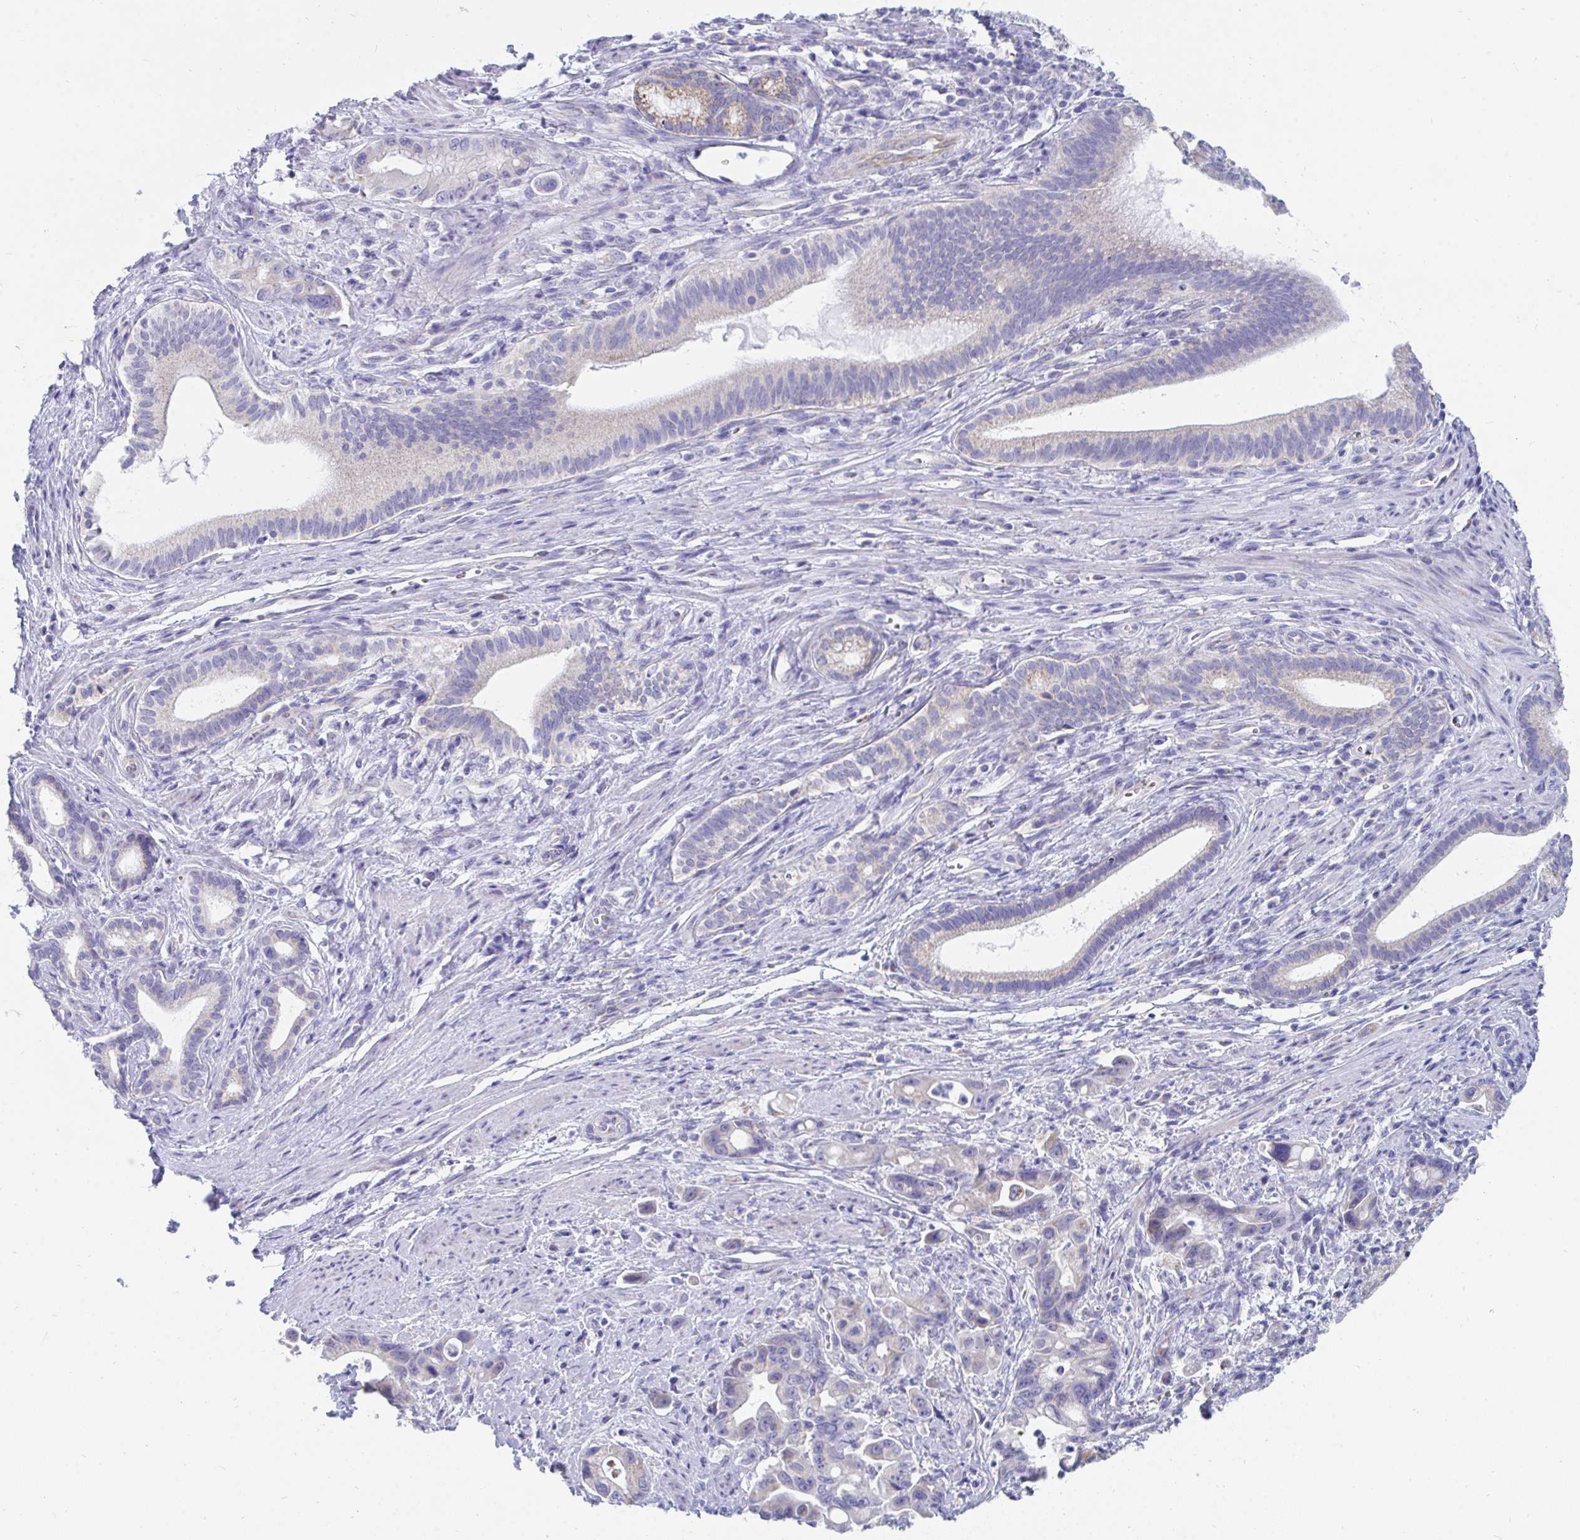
{"staining": {"intensity": "strong", "quantity": "<25%", "location": "cytoplasmic/membranous"}, "tissue": "pancreatic cancer", "cell_type": "Tumor cells", "image_type": "cancer", "snomed": [{"axis": "morphology", "description": "Adenocarcinoma, NOS"}, {"axis": "topography", "description": "Pancreas"}], "caption": "DAB (3,3'-diaminobenzidine) immunohistochemical staining of pancreatic cancer exhibits strong cytoplasmic/membranous protein expression in about <25% of tumor cells.", "gene": "PC", "patient": {"sex": "male", "age": 68}}